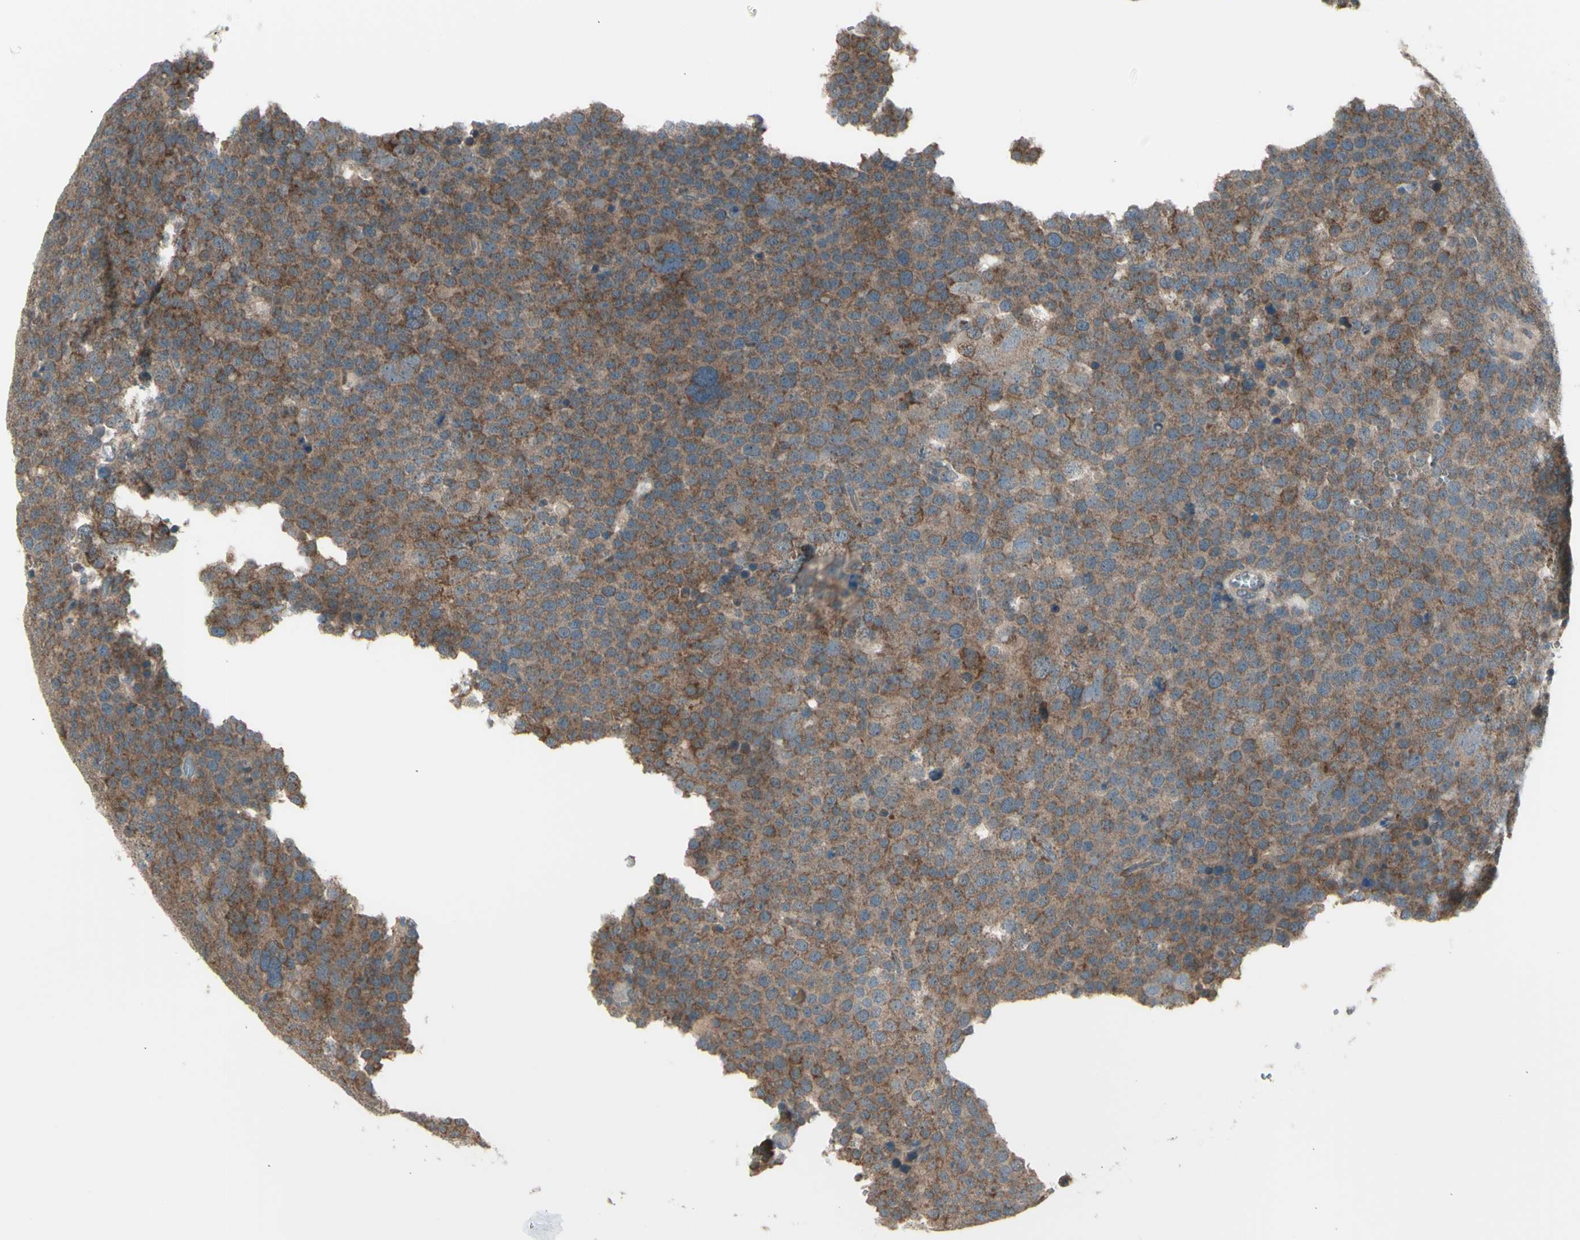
{"staining": {"intensity": "moderate", "quantity": ">75%", "location": "cytoplasmic/membranous"}, "tissue": "testis cancer", "cell_type": "Tumor cells", "image_type": "cancer", "snomed": [{"axis": "morphology", "description": "Seminoma, NOS"}, {"axis": "topography", "description": "Testis"}], "caption": "A medium amount of moderate cytoplasmic/membranous positivity is appreciated in approximately >75% of tumor cells in seminoma (testis) tissue. (DAB (3,3'-diaminobenzidine) IHC, brown staining for protein, blue staining for nuclei).", "gene": "NAXD", "patient": {"sex": "male", "age": 71}}